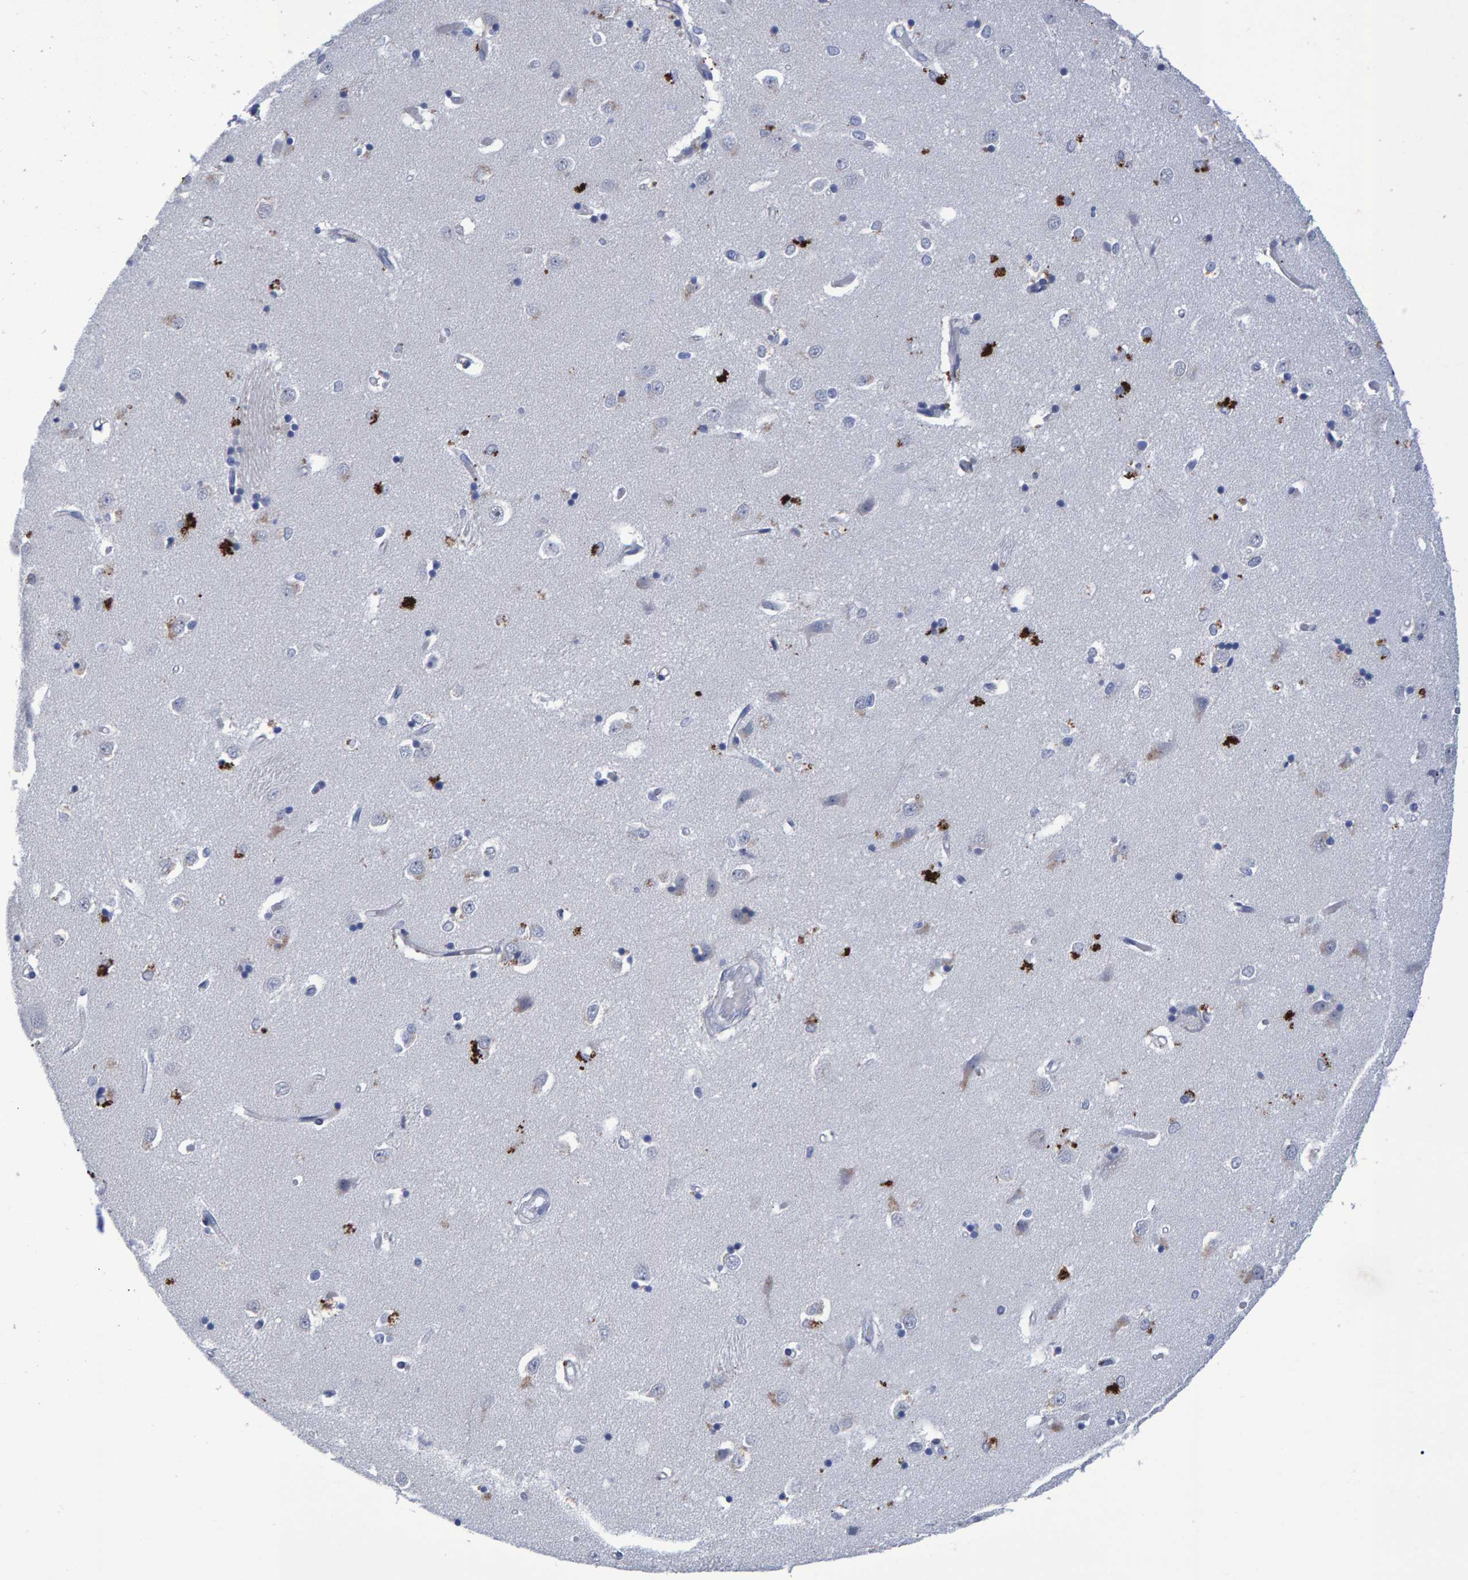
{"staining": {"intensity": "negative", "quantity": "none", "location": "none"}, "tissue": "caudate", "cell_type": "Glial cells", "image_type": "normal", "snomed": [{"axis": "morphology", "description": "Normal tissue, NOS"}, {"axis": "topography", "description": "Lateral ventricle wall"}], "caption": "DAB (3,3'-diaminobenzidine) immunohistochemical staining of normal human caudate reveals no significant expression in glial cells.", "gene": "PROCA1", "patient": {"sex": "male", "age": 45}}